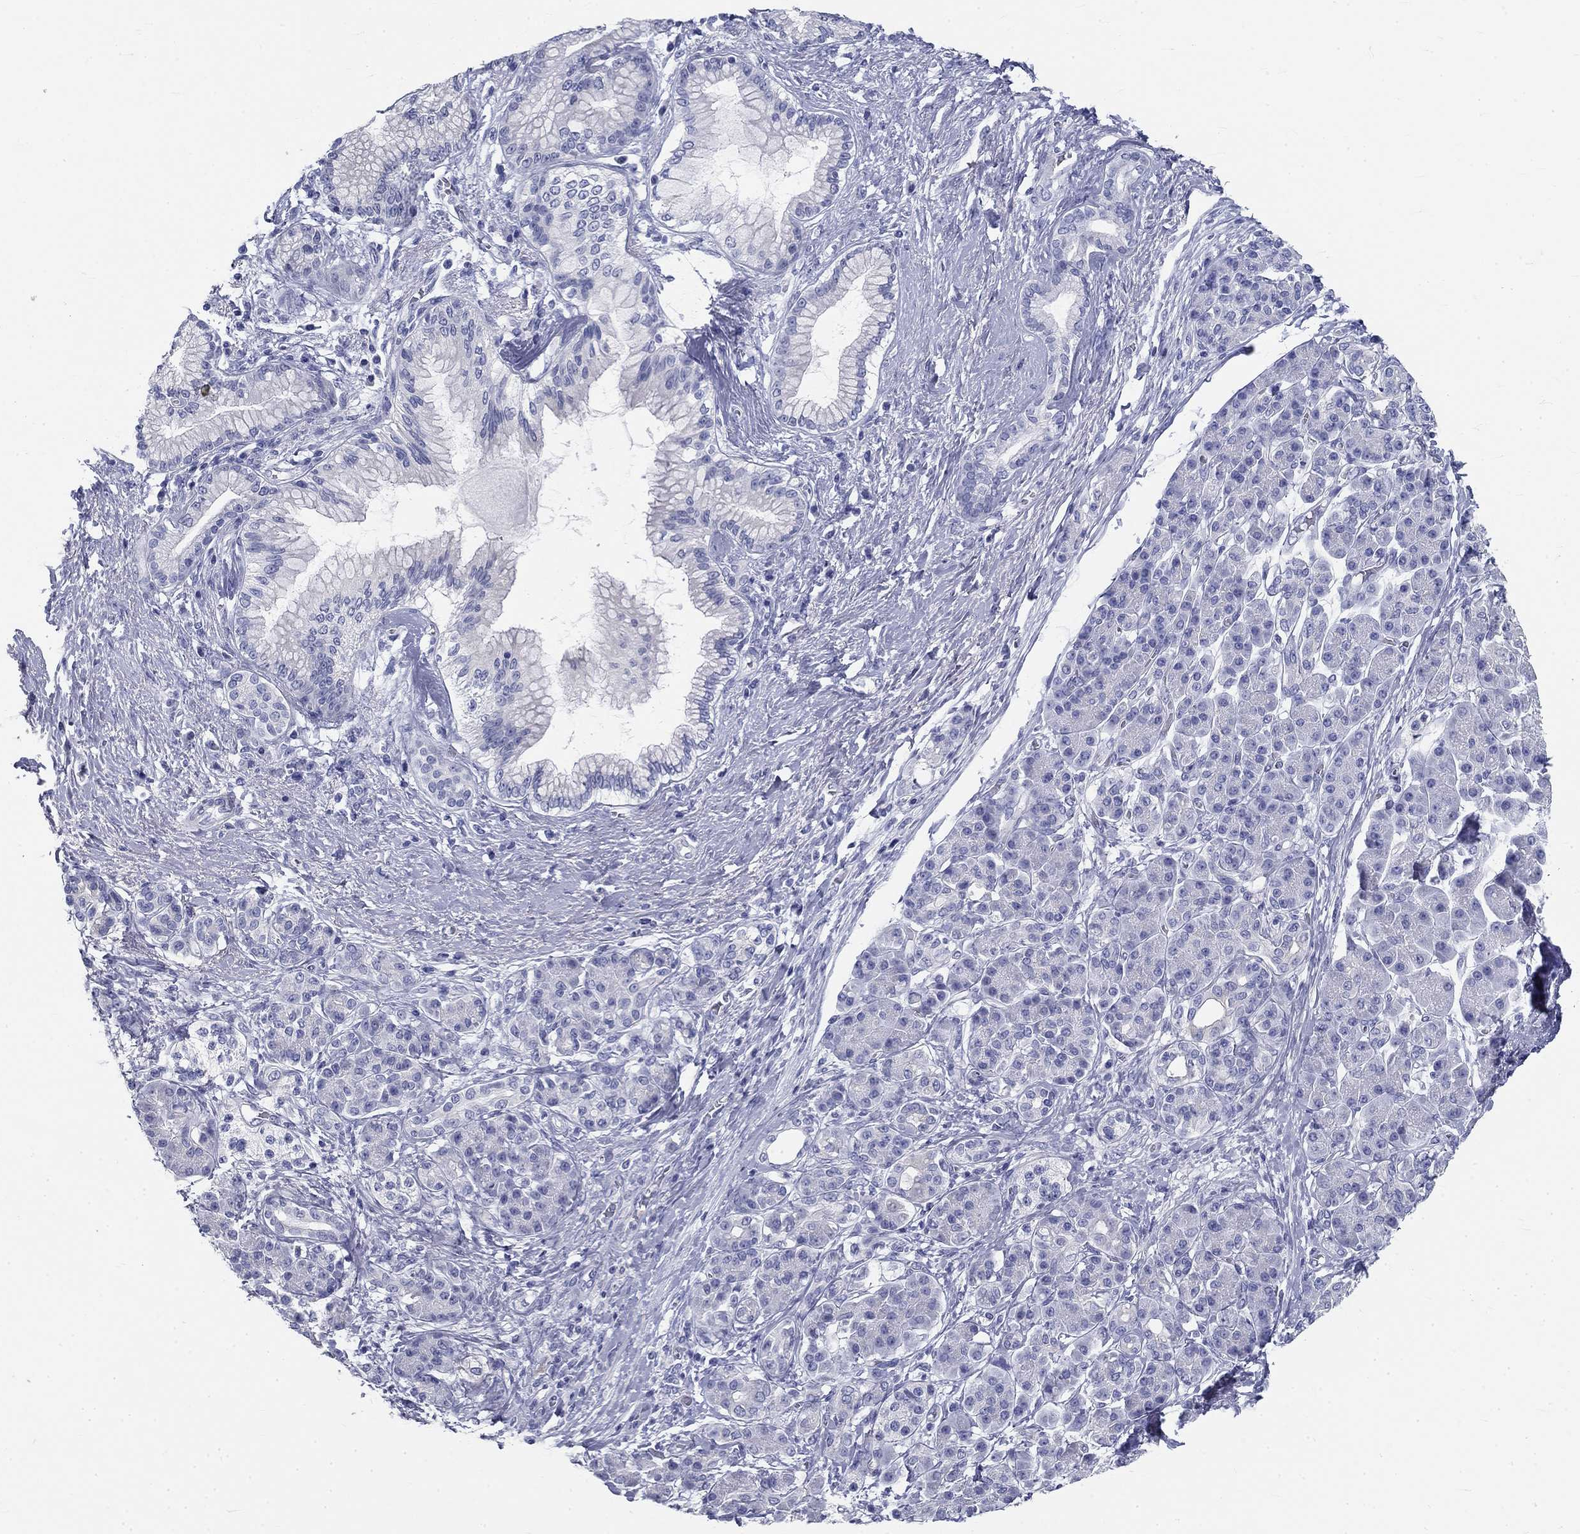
{"staining": {"intensity": "negative", "quantity": "none", "location": "none"}, "tissue": "pancreatic cancer", "cell_type": "Tumor cells", "image_type": "cancer", "snomed": [{"axis": "morphology", "description": "Adenocarcinoma, NOS"}, {"axis": "topography", "description": "Pancreas"}], "caption": "Immunohistochemistry image of pancreatic adenocarcinoma stained for a protein (brown), which demonstrates no positivity in tumor cells.", "gene": "GALNTL5", "patient": {"sex": "female", "age": 73}}